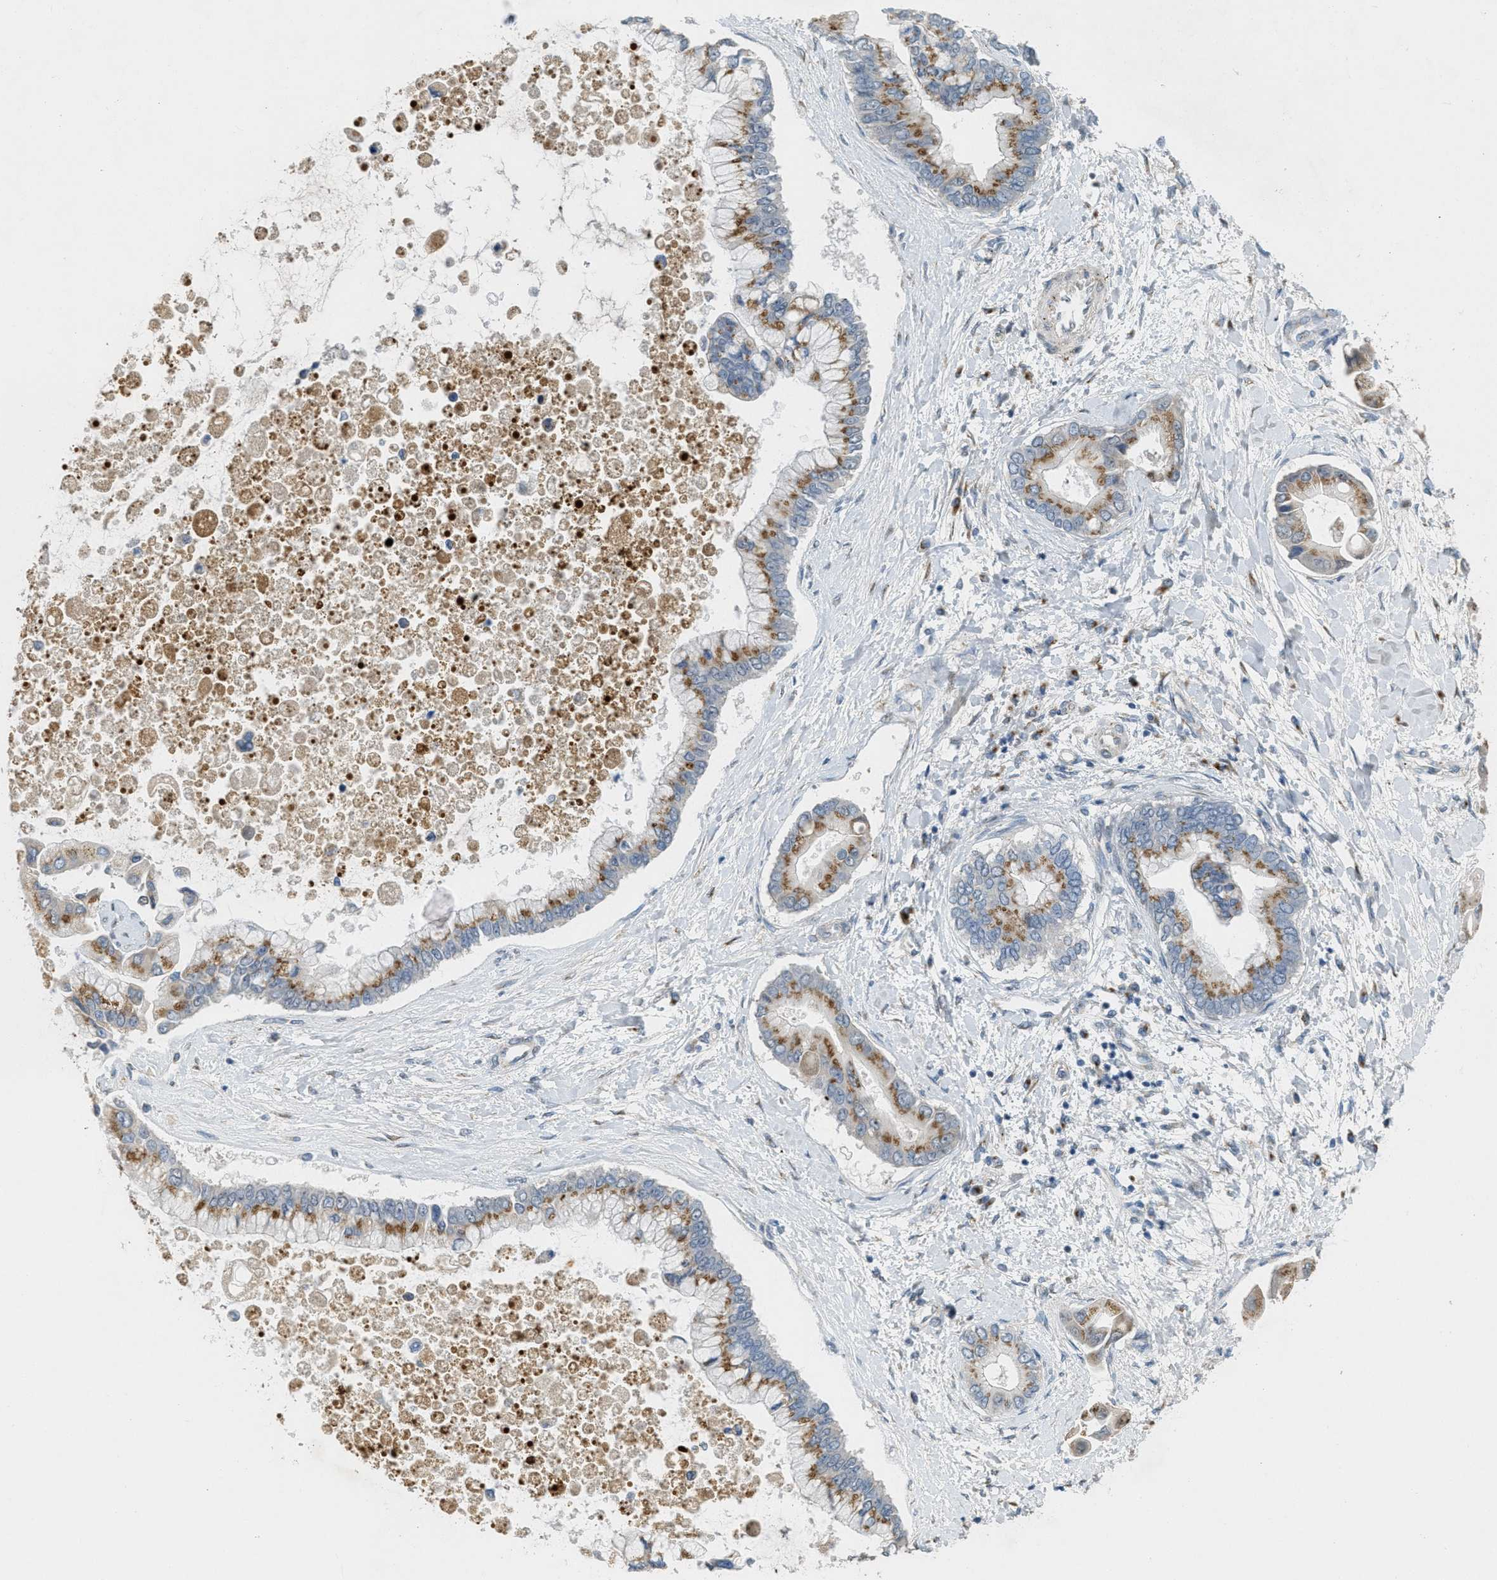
{"staining": {"intensity": "moderate", "quantity": ">75%", "location": "cytoplasmic/membranous"}, "tissue": "liver cancer", "cell_type": "Tumor cells", "image_type": "cancer", "snomed": [{"axis": "morphology", "description": "Cholangiocarcinoma"}, {"axis": "topography", "description": "Liver"}], "caption": "An image of liver cancer (cholangiocarcinoma) stained for a protein shows moderate cytoplasmic/membranous brown staining in tumor cells.", "gene": "ZFPL1", "patient": {"sex": "male", "age": 50}}